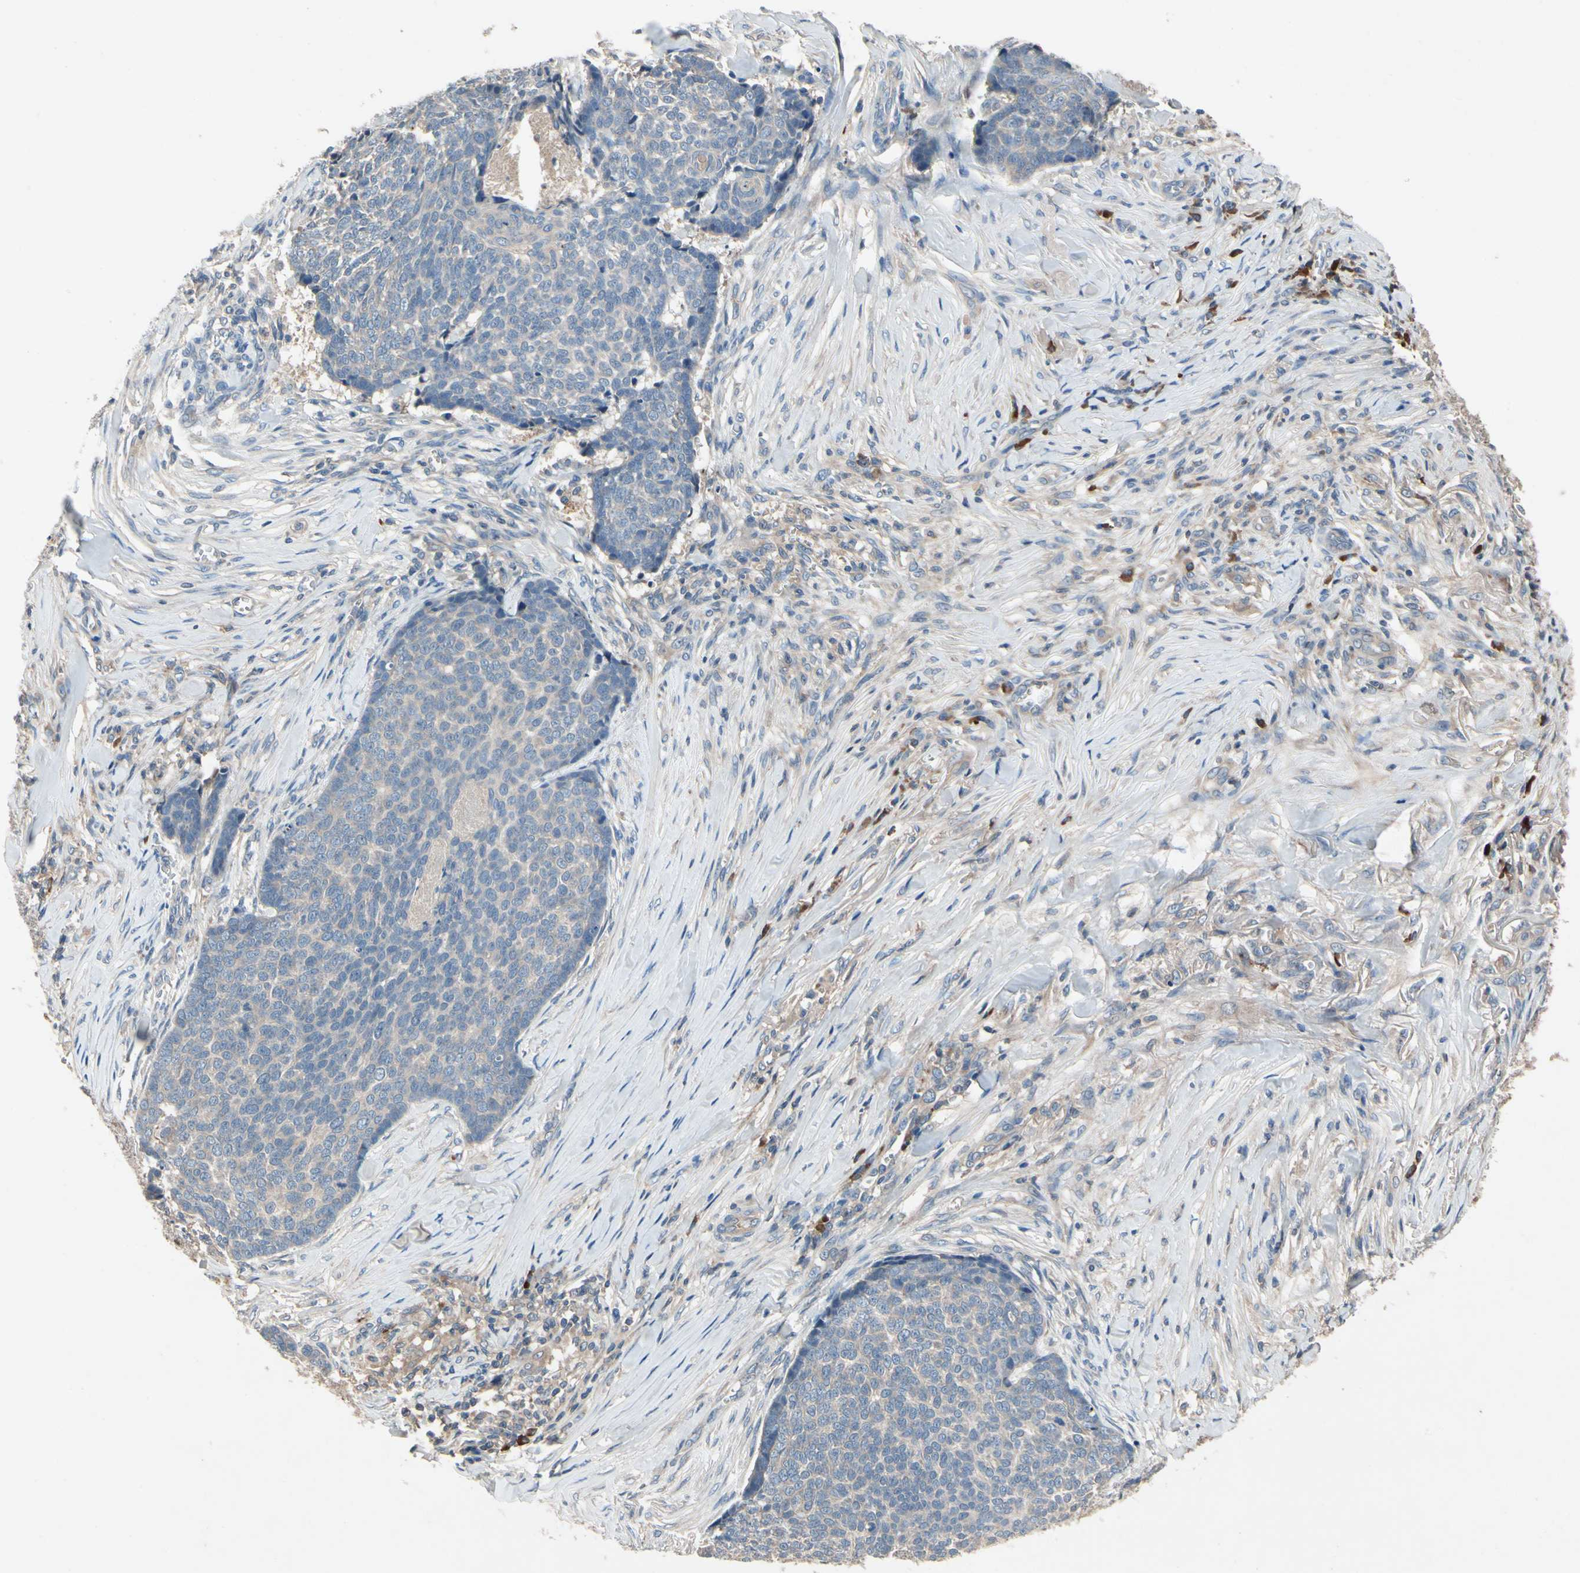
{"staining": {"intensity": "weak", "quantity": "25%-75%", "location": "cytoplasmic/membranous"}, "tissue": "skin cancer", "cell_type": "Tumor cells", "image_type": "cancer", "snomed": [{"axis": "morphology", "description": "Basal cell carcinoma"}, {"axis": "topography", "description": "Skin"}], "caption": "Immunohistochemistry micrograph of neoplastic tissue: human skin cancer stained using IHC exhibits low levels of weak protein expression localized specifically in the cytoplasmic/membranous of tumor cells, appearing as a cytoplasmic/membranous brown color.", "gene": "IL1RL1", "patient": {"sex": "male", "age": 84}}